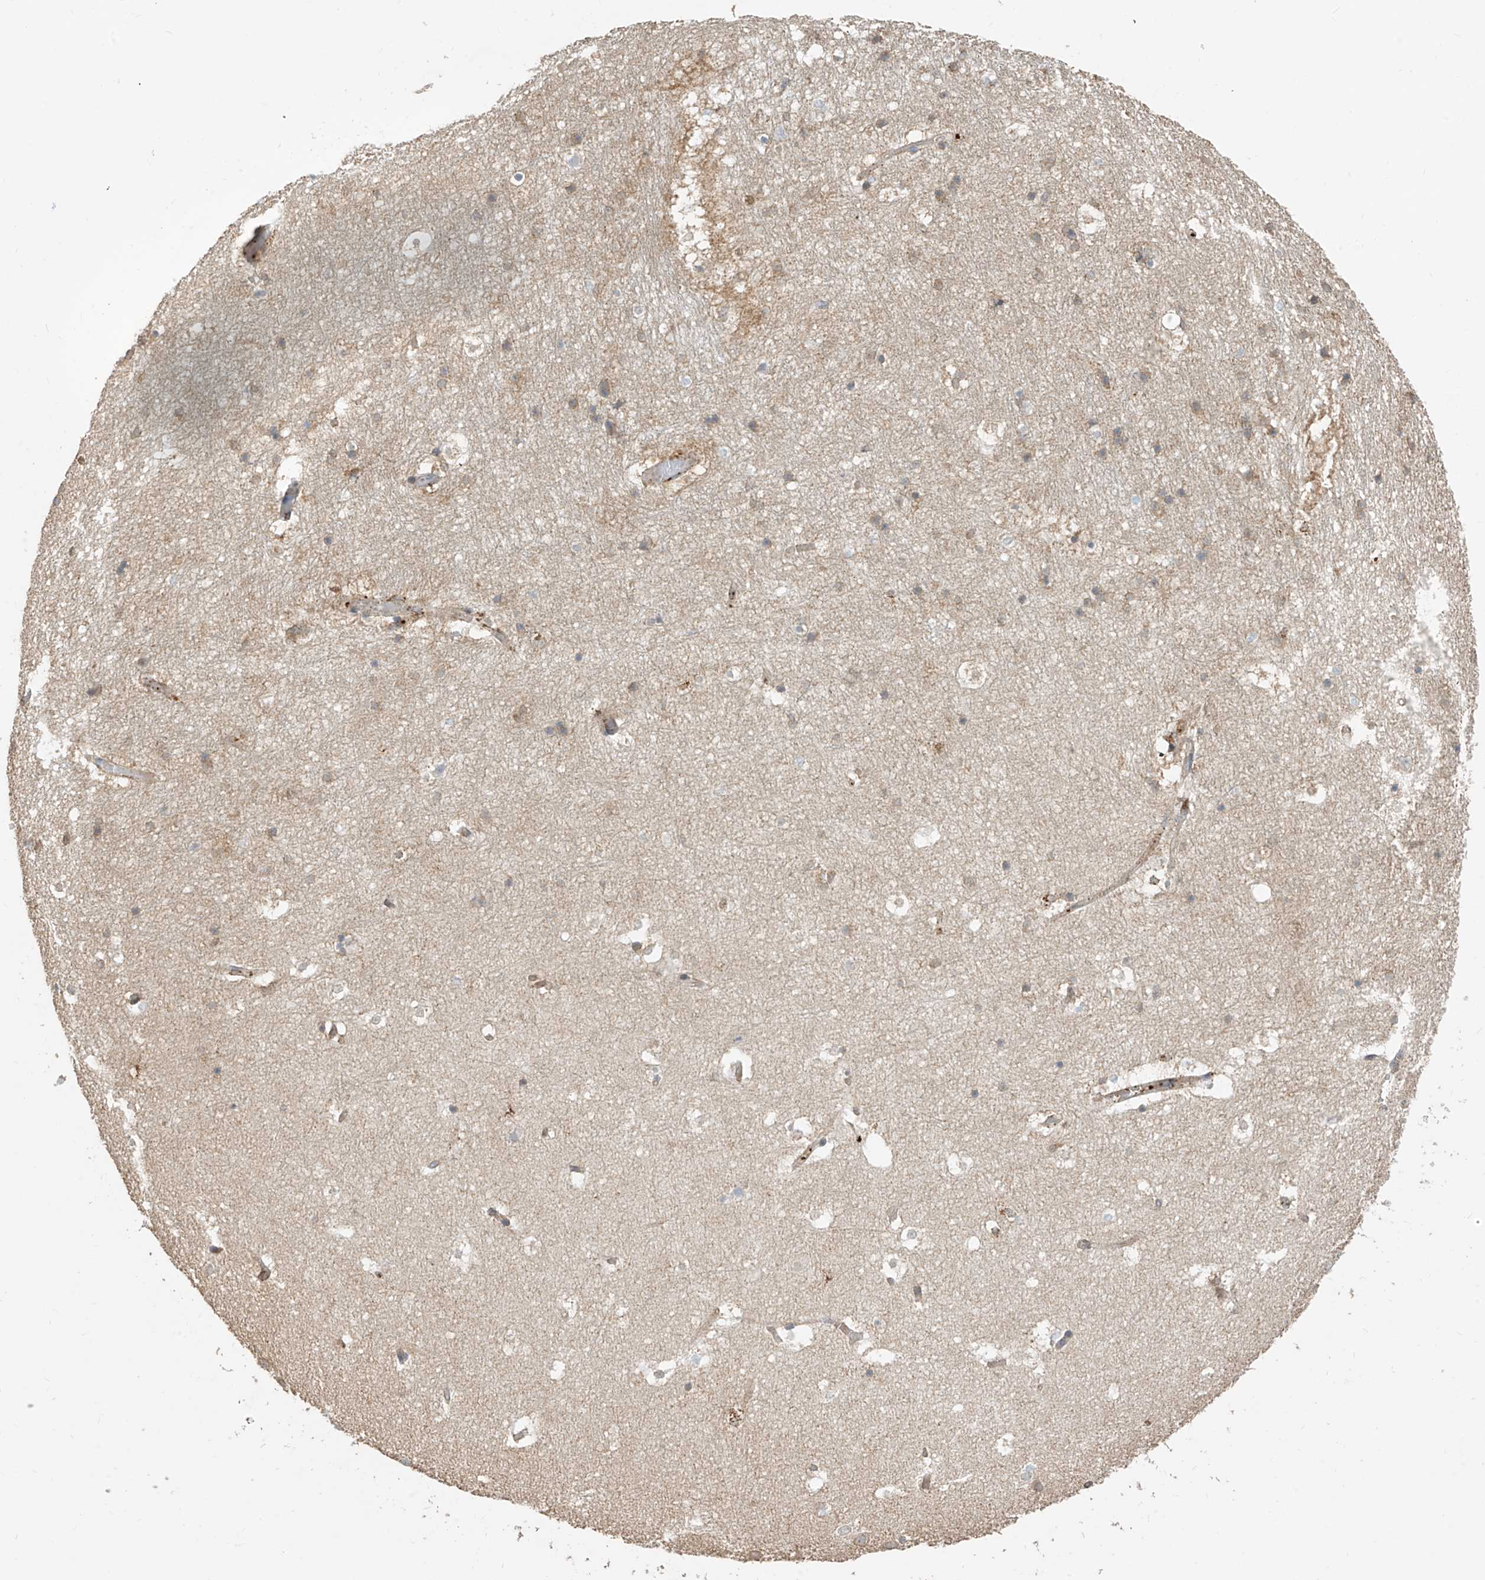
{"staining": {"intensity": "weak", "quantity": "25%-75%", "location": "cytoplasmic/membranous"}, "tissue": "hippocampus", "cell_type": "Glial cells", "image_type": "normal", "snomed": [{"axis": "morphology", "description": "Normal tissue, NOS"}, {"axis": "topography", "description": "Hippocampus"}], "caption": "Human hippocampus stained for a protein (brown) shows weak cytoplasmic/membranous positive expression in approximately 25%-75% of glial cells.", "gene": "ABTB1", "patient": {"sex": "female", "age": 52}}